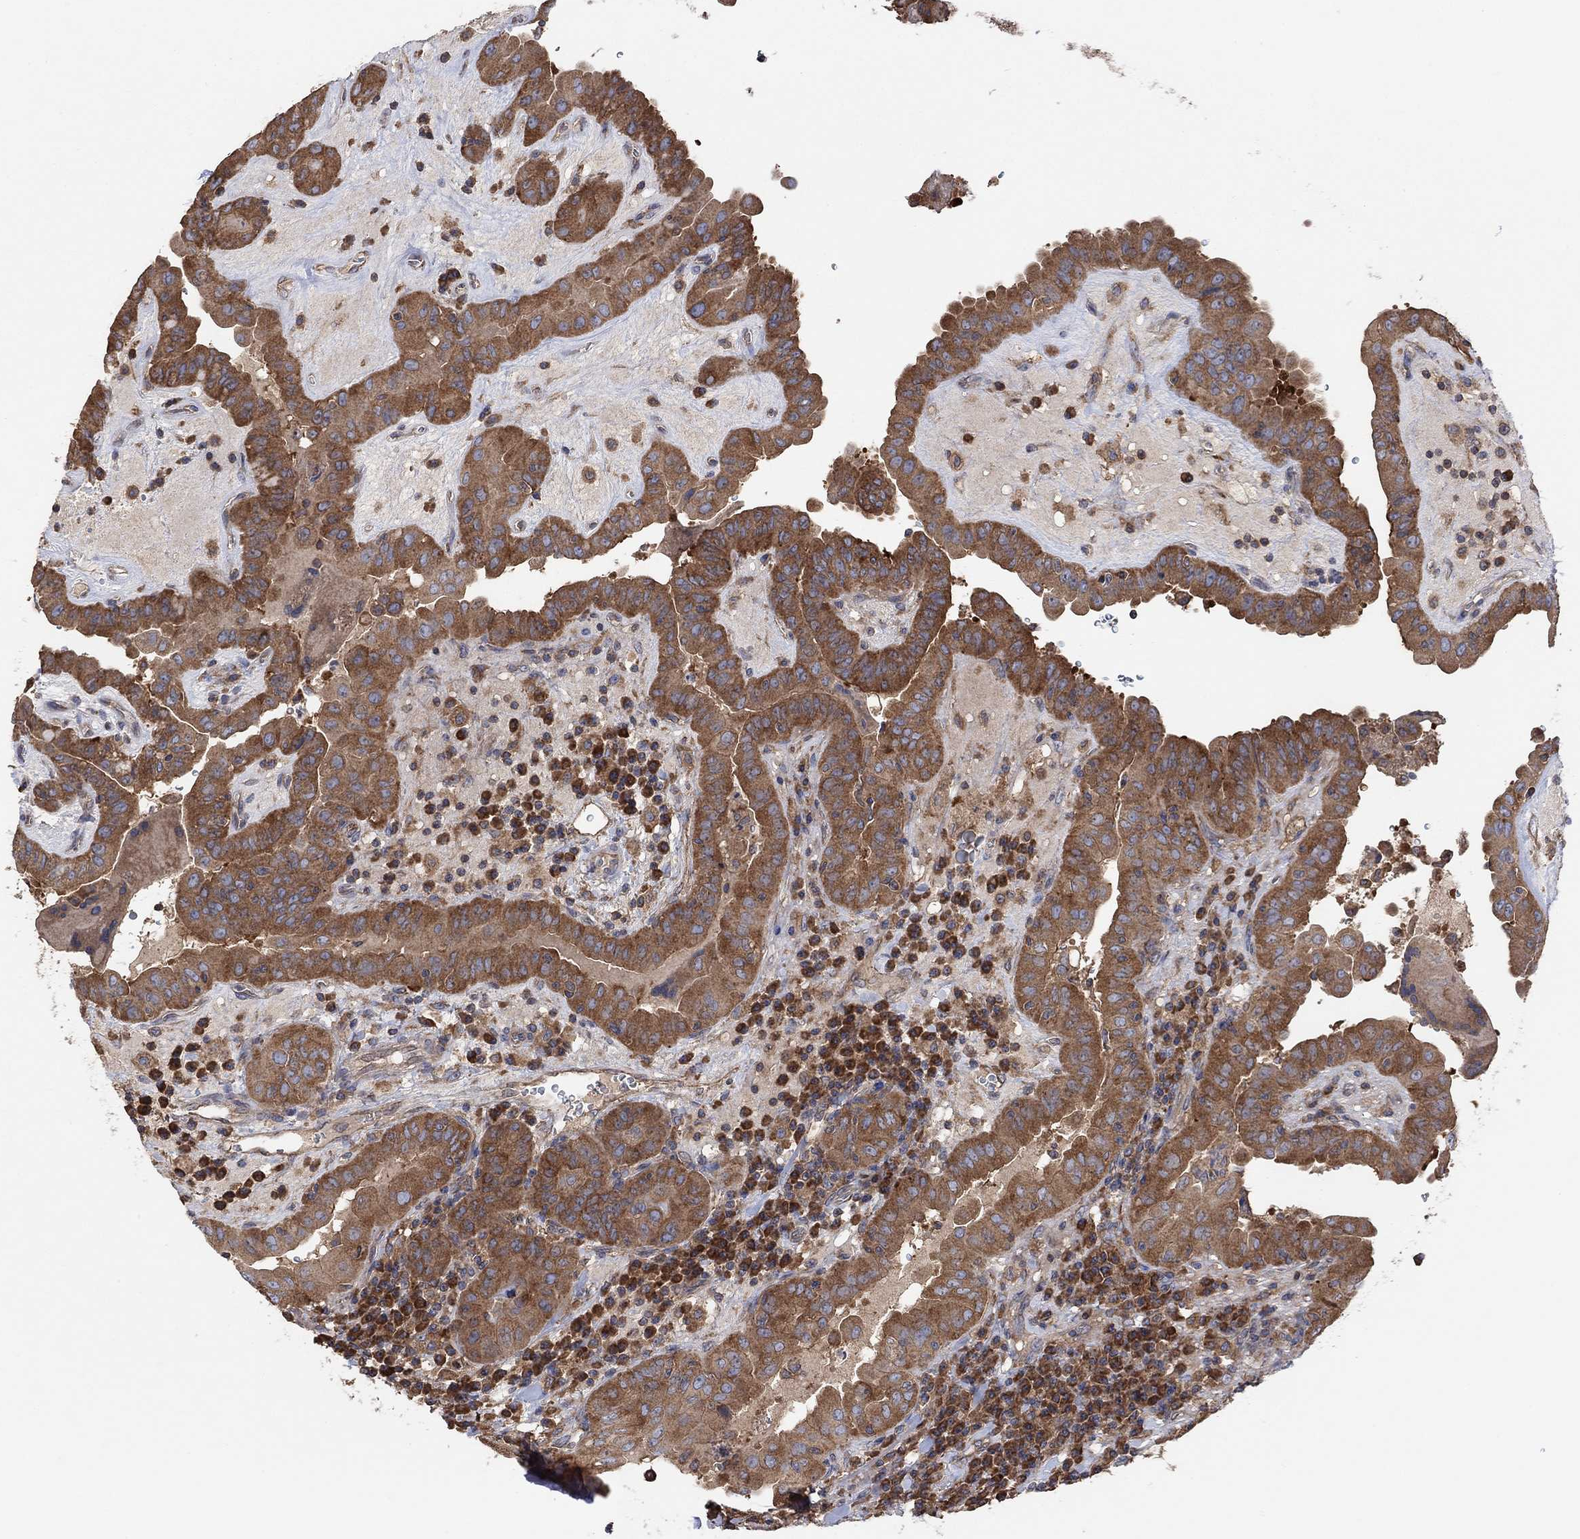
{"staining": {"intensity": "strong", "quantity": "25%-75%", "location": "cytoplasmic/membranous"}, "tissue": "thyroid cancer", "cell_type": "Tumor cells", "image_type": "cancer", "snomed": [{"axis": "morphology", "description": "Papillary adenocarcinoma, NOS"}, {"axis": "topography", "description": "Thyroid gland"}], "caption": "Immunohistochemical staining of thyroid cancer exhibits strong cytoplasmic/membranous protein staining in approximately 25%-75% of tumor cells. The staining was performed using DAB to visualize the protein expression in brown, while the nuclei were stained in blue with hematoxylin (Magnification: 20x).", "gene": "BLOC1S3", "patient": {"sex": "female", "age": 37}}